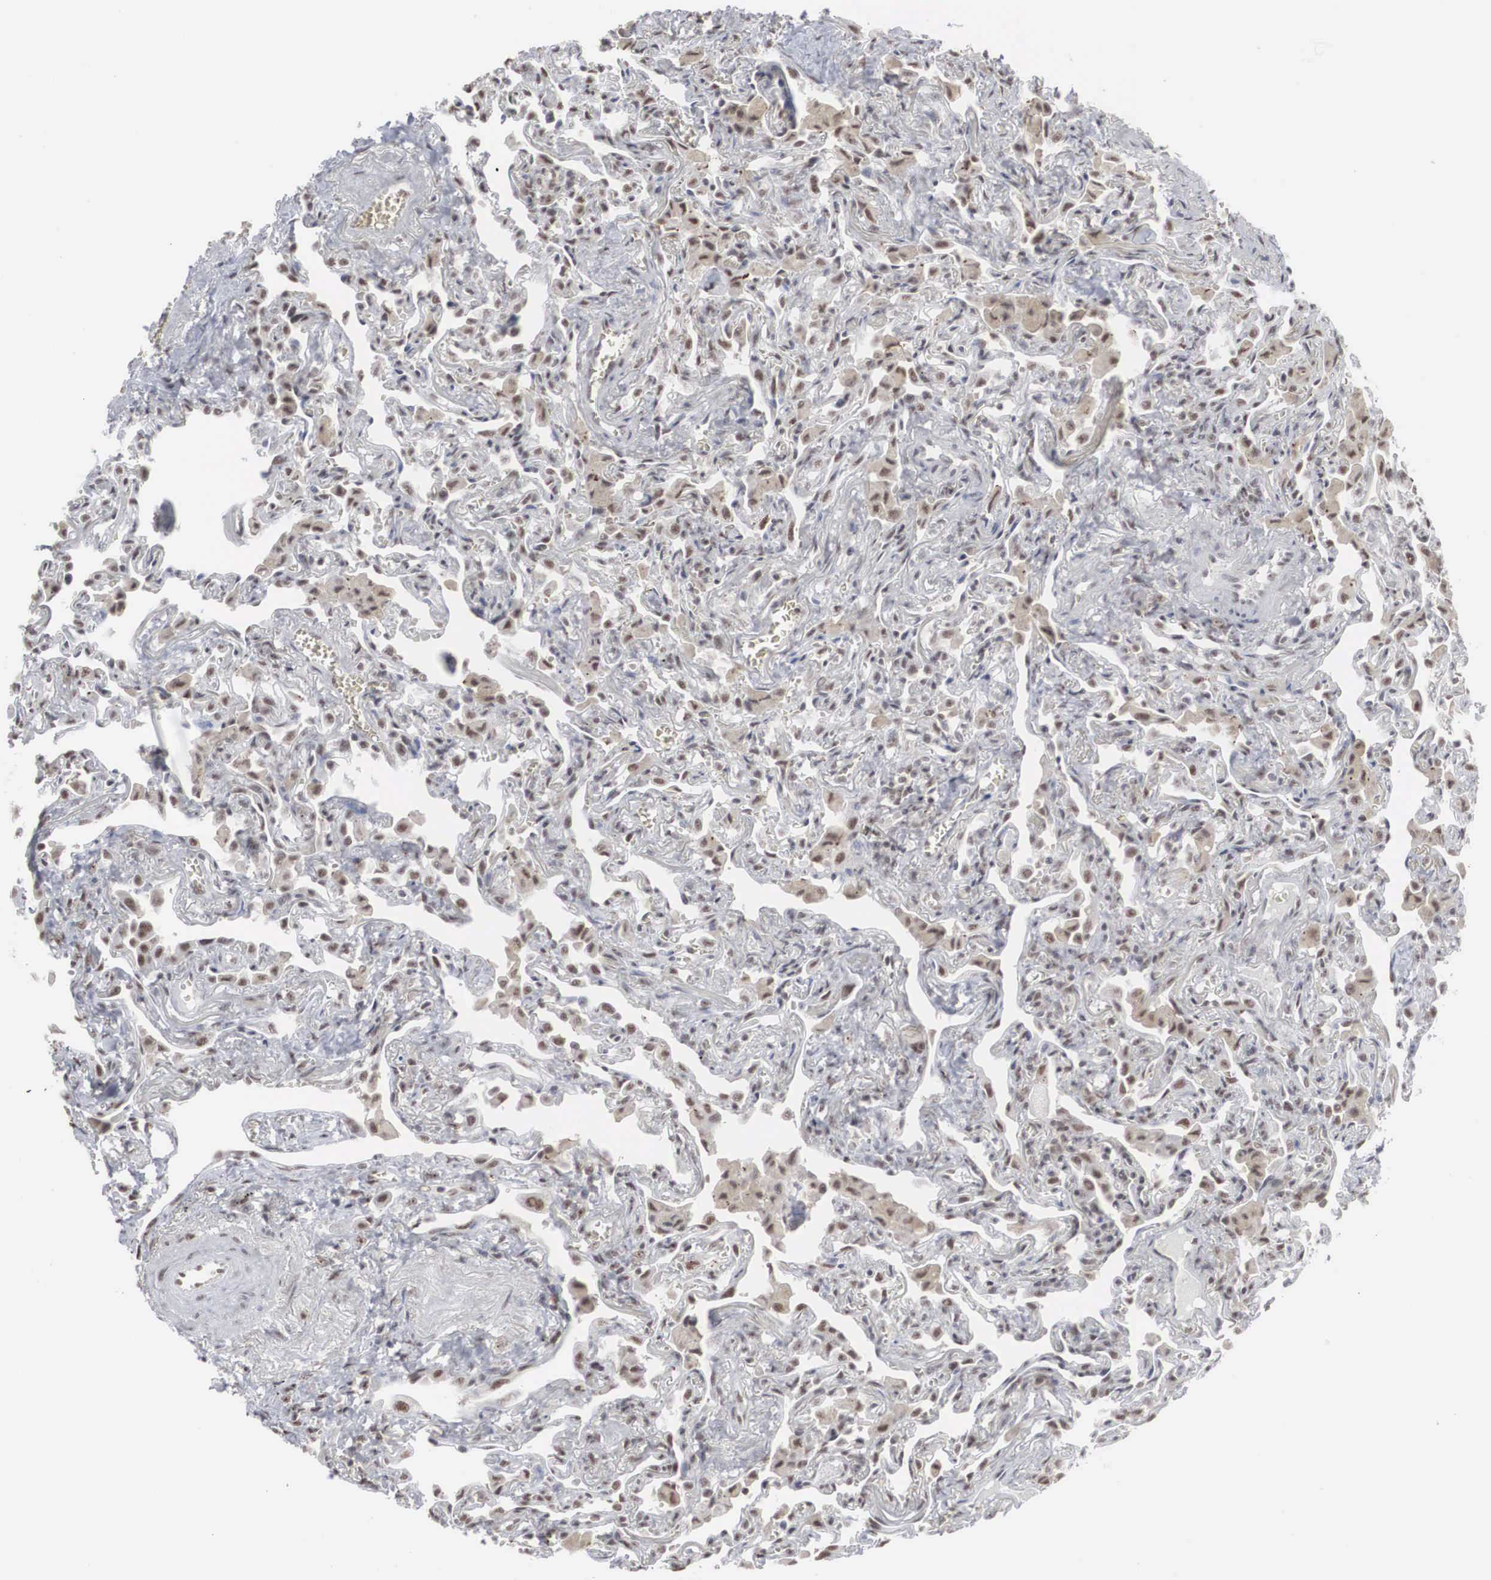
{"staining": {"intensity": "weak", "quantity": ">75%", "location": "nuclear"}, "tissue": "lung", "cell_type": "Alveolar cells", "image_type": "normal", "snomed": [{"axis": "morphology", "description": "Normal tissue, NOS"}, {"axis": "topography", "description": "Lung"}], "caption": "Lung stained with DAB IHC demonstrates low levels of weak nuclear expression in about >75% of alveolar cells.", "gene": "AUTS2", "patient": {"sex": "male", "age": 73}}